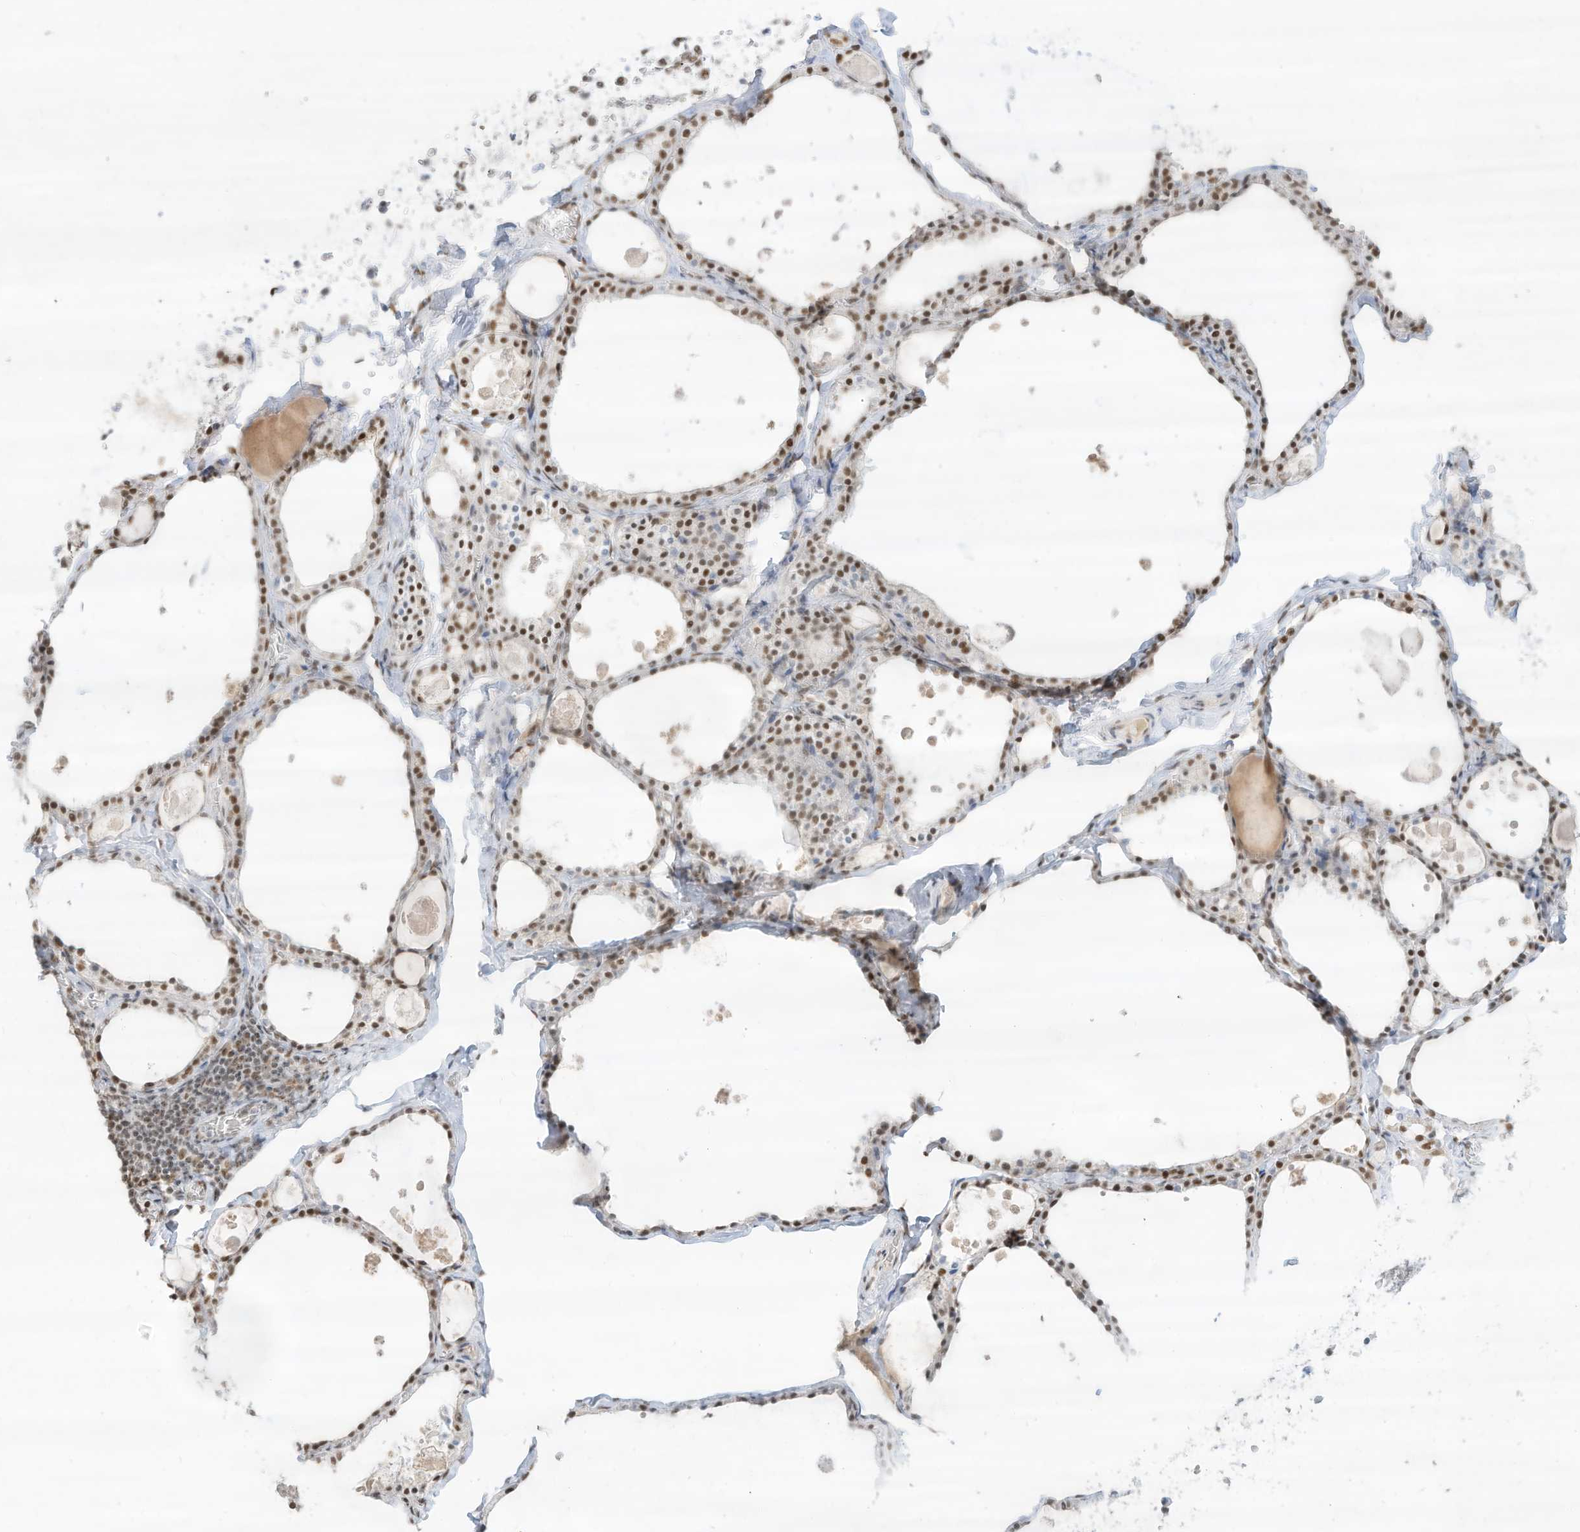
{"staining": {"intensity": "moderate", "quantity": ">75%", "location": "nuclear"}, "tissue": "thyroid gland", "cell_type": "Glandular cells", "image_type": "normal", "snomed": [{"axis": "morphology", "description": "Normal tissue, NOS"}, {"axis": "topography", "description": "Thyroid gland"}], "caption": "Immunohistochemical staining of unremarkable thyroid gland displays medium levels of moderate nuclear expression in approximately >75% of glandular cells. The staining was performed using DAB (3,3'-diaminobenzidine), with brown indicating positive protein expression. Nuclei are stained blue with hematoxylin.", "gene": "NHSL1", "patient": {"sex": "male", "age": 56}}